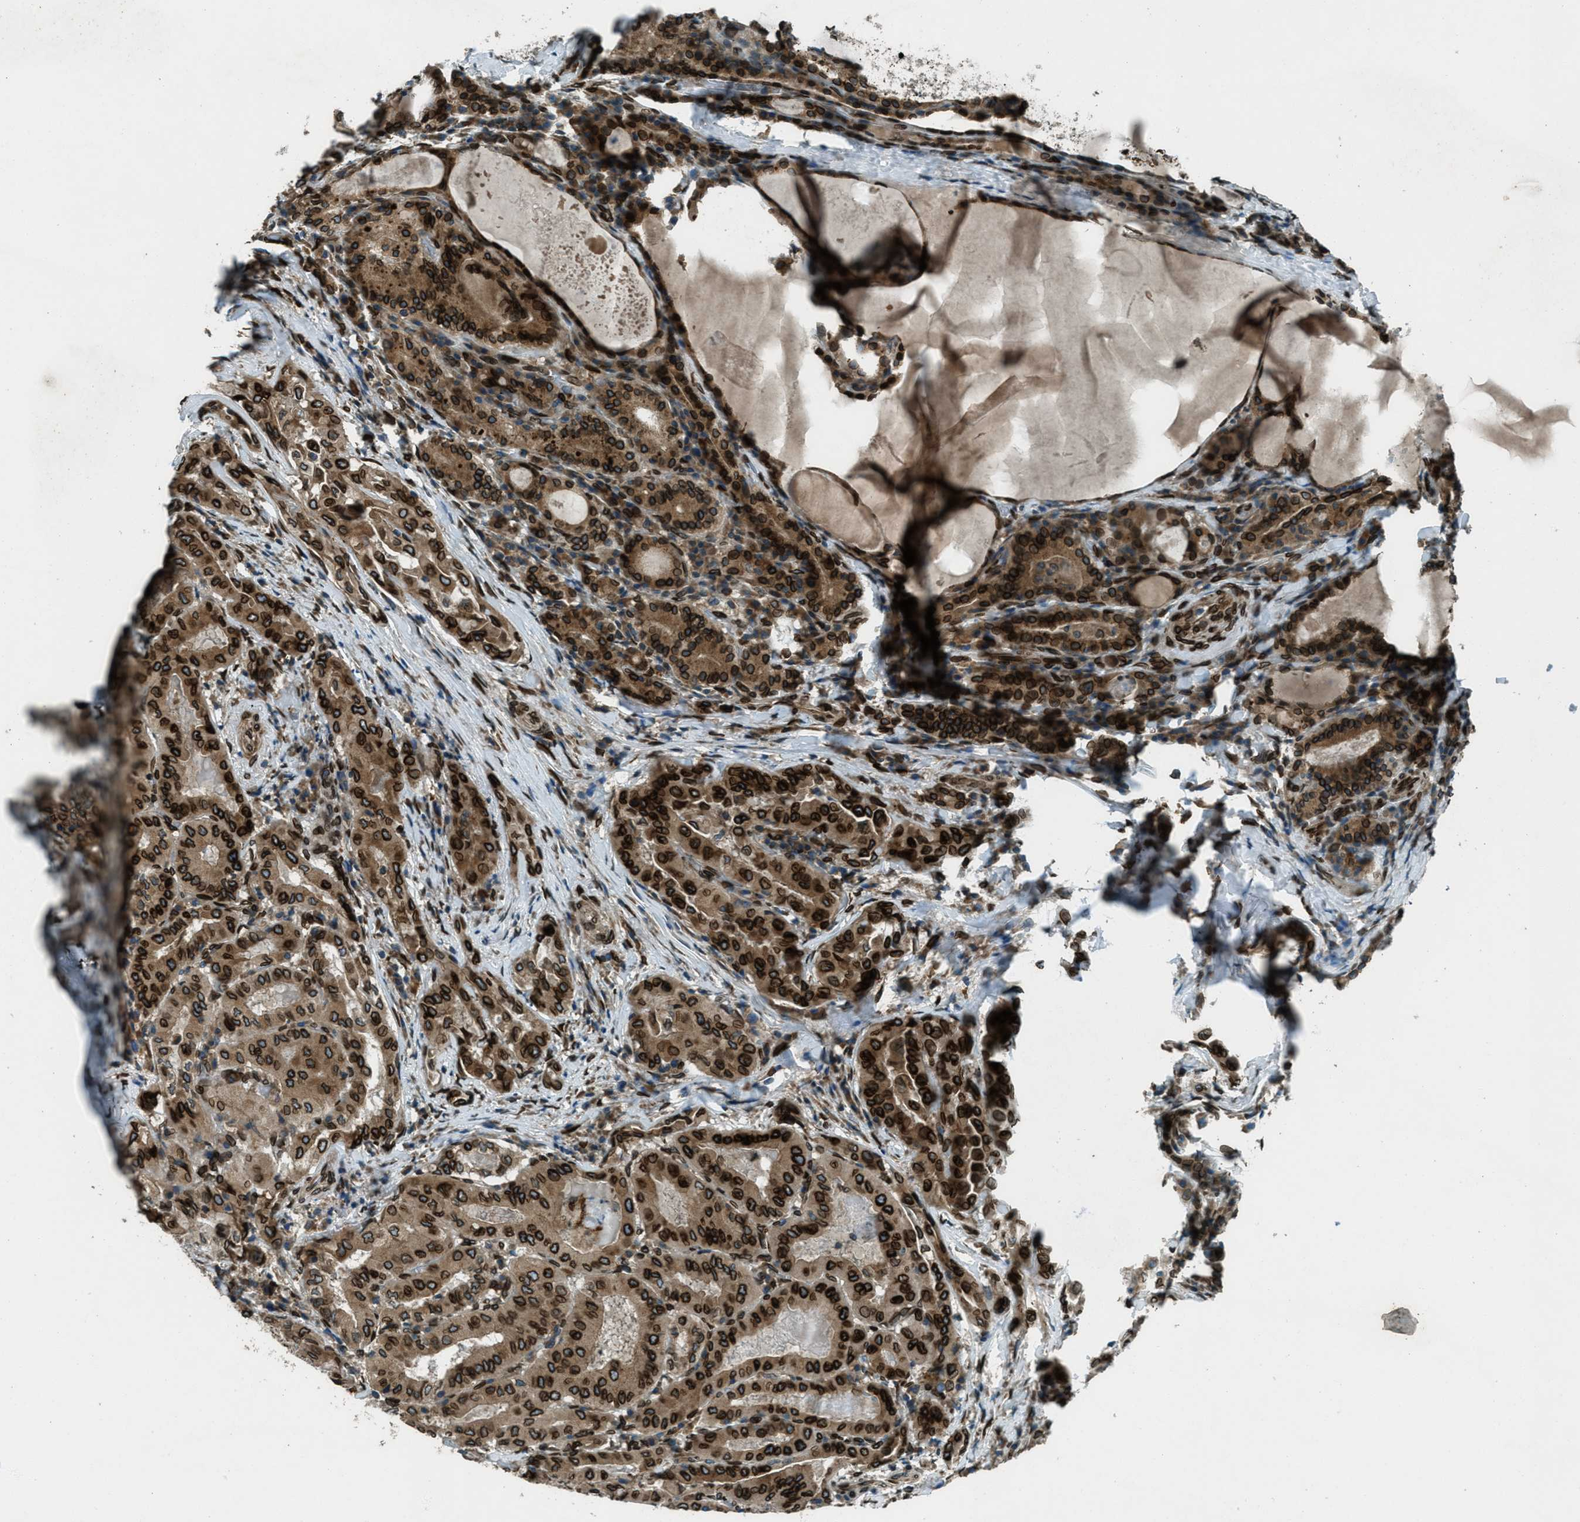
{"staining": {"intensity": "strong", "quantity": ">75%", "location": "cytoplasmic/membranous,nuclear"}, "tissue": "thyroid cancer", "cell_type": "Tumor cells", "image_type": "cancer", "snomed": [{"axis": "morphology", "description": "Papillary adenocarcinoma, NOS"}, {"axis": "topography", "description": "Thyroid gland"}], "caption": "Strong cytoplasmic/membranous and nuclear protein staining is seen in approximately >75% of tumor cells in thyroid papillary adenocarcinoma. The staining was performed using DAB (3,3'-diaminobenzidine) to visualize the protein expression in brown, while the nuclei were stained in blue with hematoxylin (Magnification: 20x).", "gene": "LEMD2", "patient": {"sex": "female", "age": 42}}